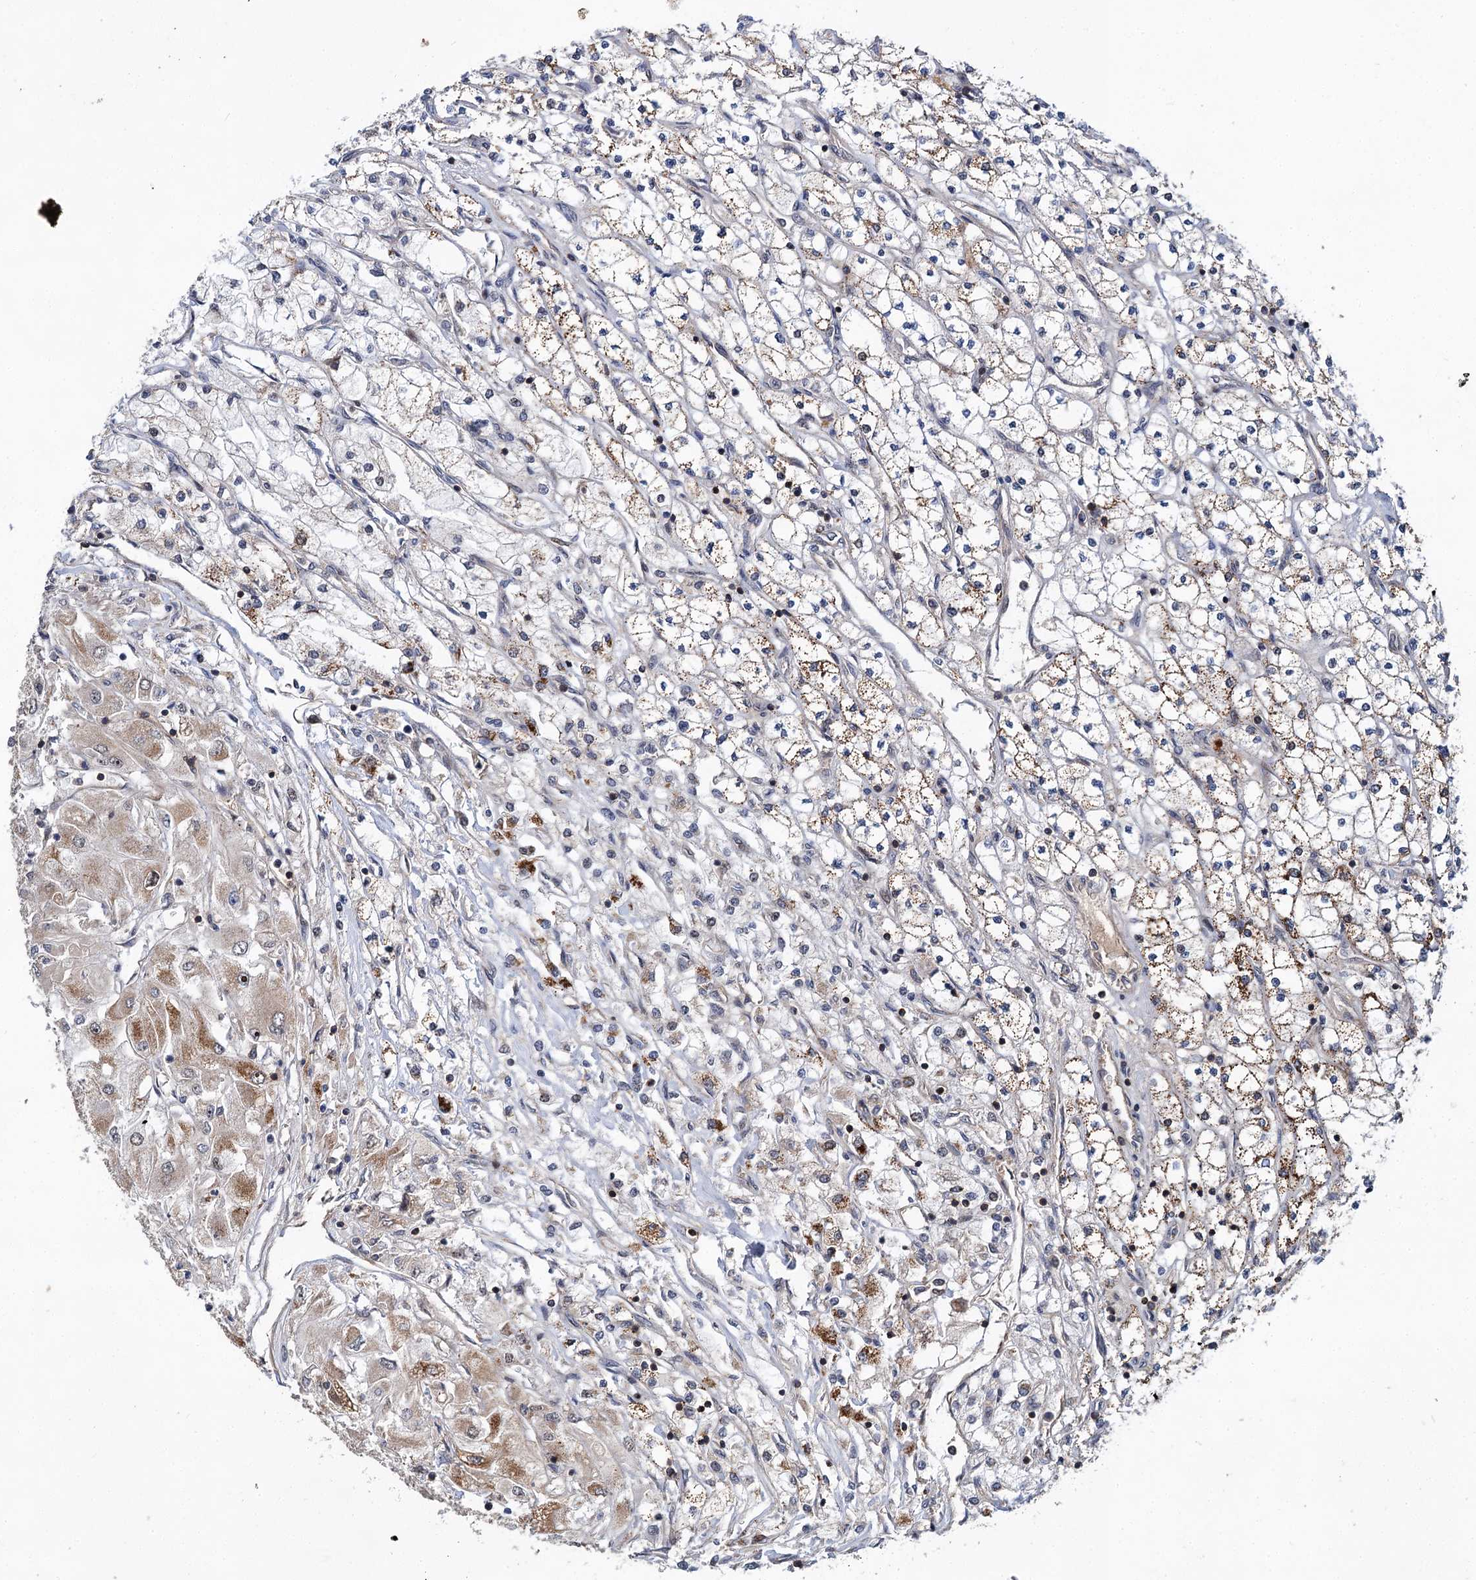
{"staining": {"intensity": "moderate", "quantity": "<25%", "location": "cytoplasmic/membranous"}, "tissue": "renal cancer", "cell_type": "Tumor cells", "image_type": "cancer", "snomed": [{"axis": "morphology", "description": "Adenocarcinoma, NOS"}, {"axis": "topography", "description": "Kidney"}], "caption": "Moderate cytoplasmic/membranous staining is present in about <25% of tumor cells in renal cancer (adenocarcinoma).", "gene": "ABLIM1", "patient": {"sex": "male", "age": 80}}